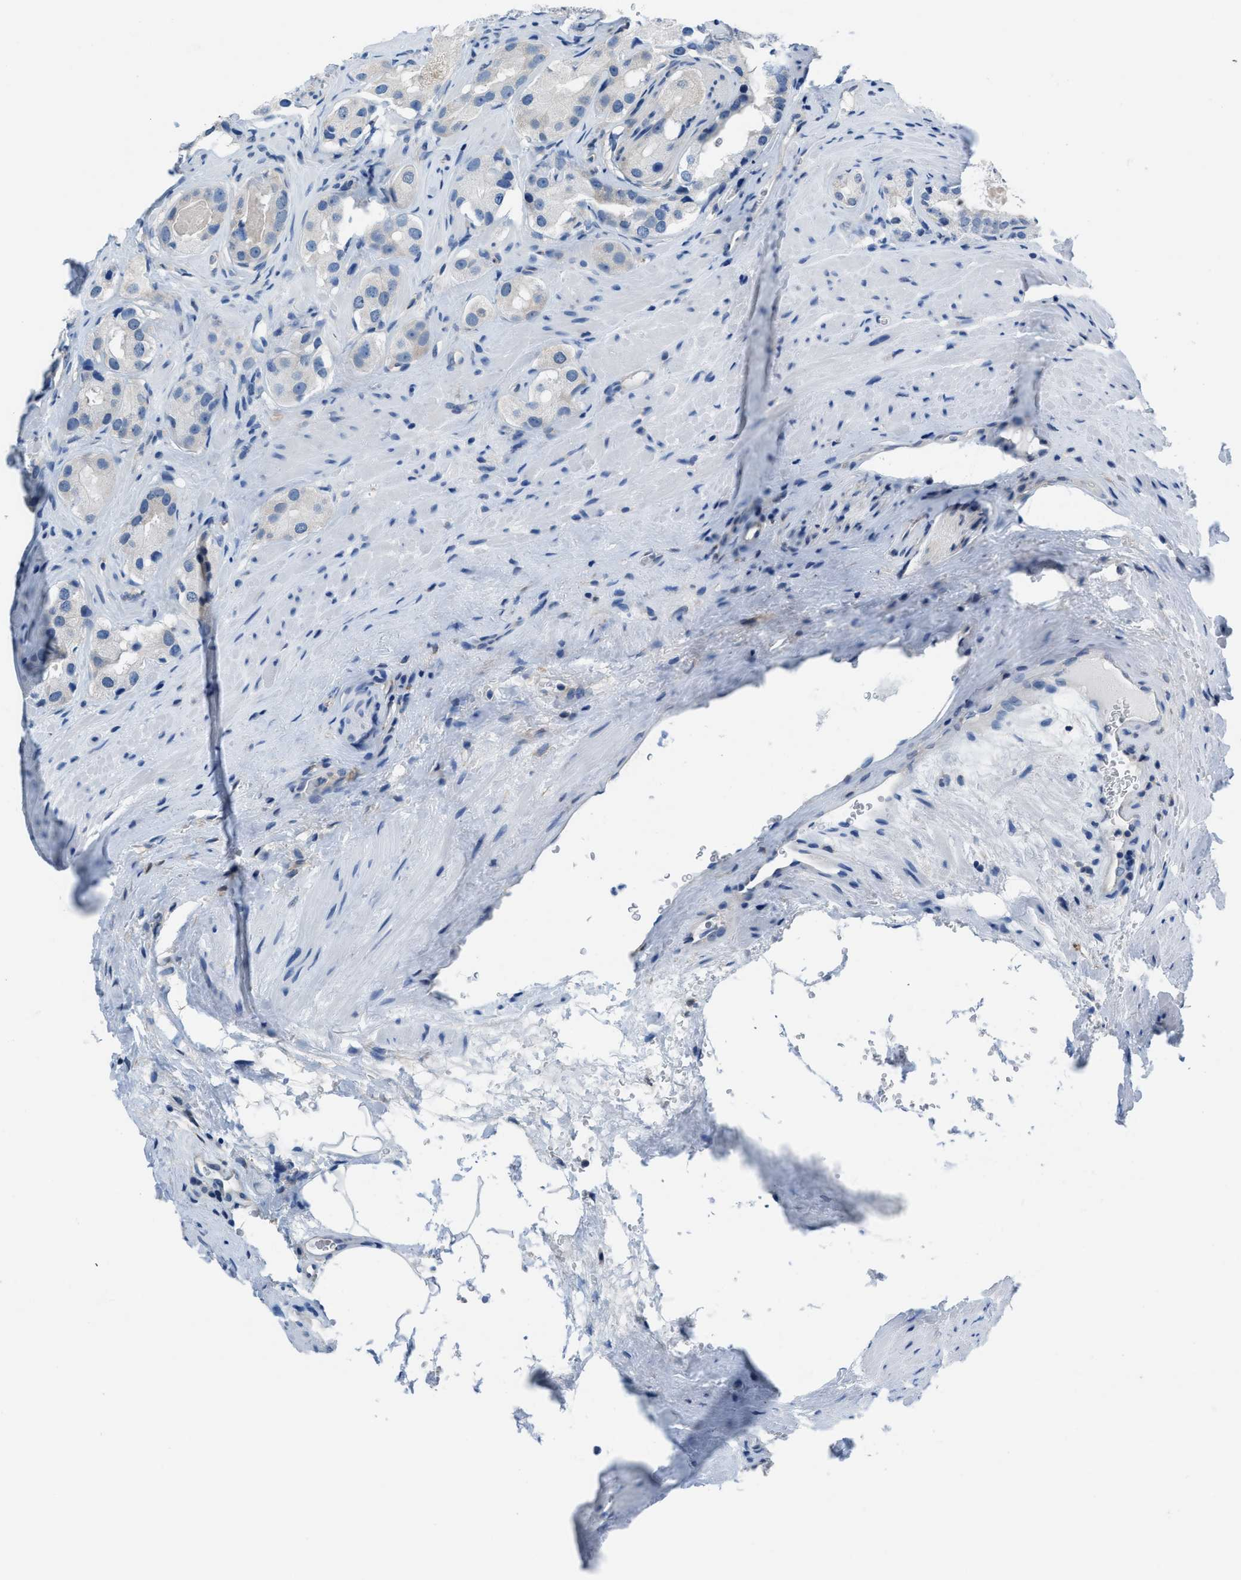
{"staining": {"intensity": "negative", "quantity": "none", "location": "none"}, "tissue": "prostate cancer", "cell_type": "Tumor cells", "image_type": "cancer", "snomed": [{"axis": "morphology", "description": "Adenocarcinoma, High grade"}, {"axis": "topography", "description": "Prostate"}], "caption": "Image shows no significant protein staining in tumor cells of prostate adenocarcinoma (high-grade).", "gene": "NUDT5", "patient": {"sex": "male", "age": 63}}